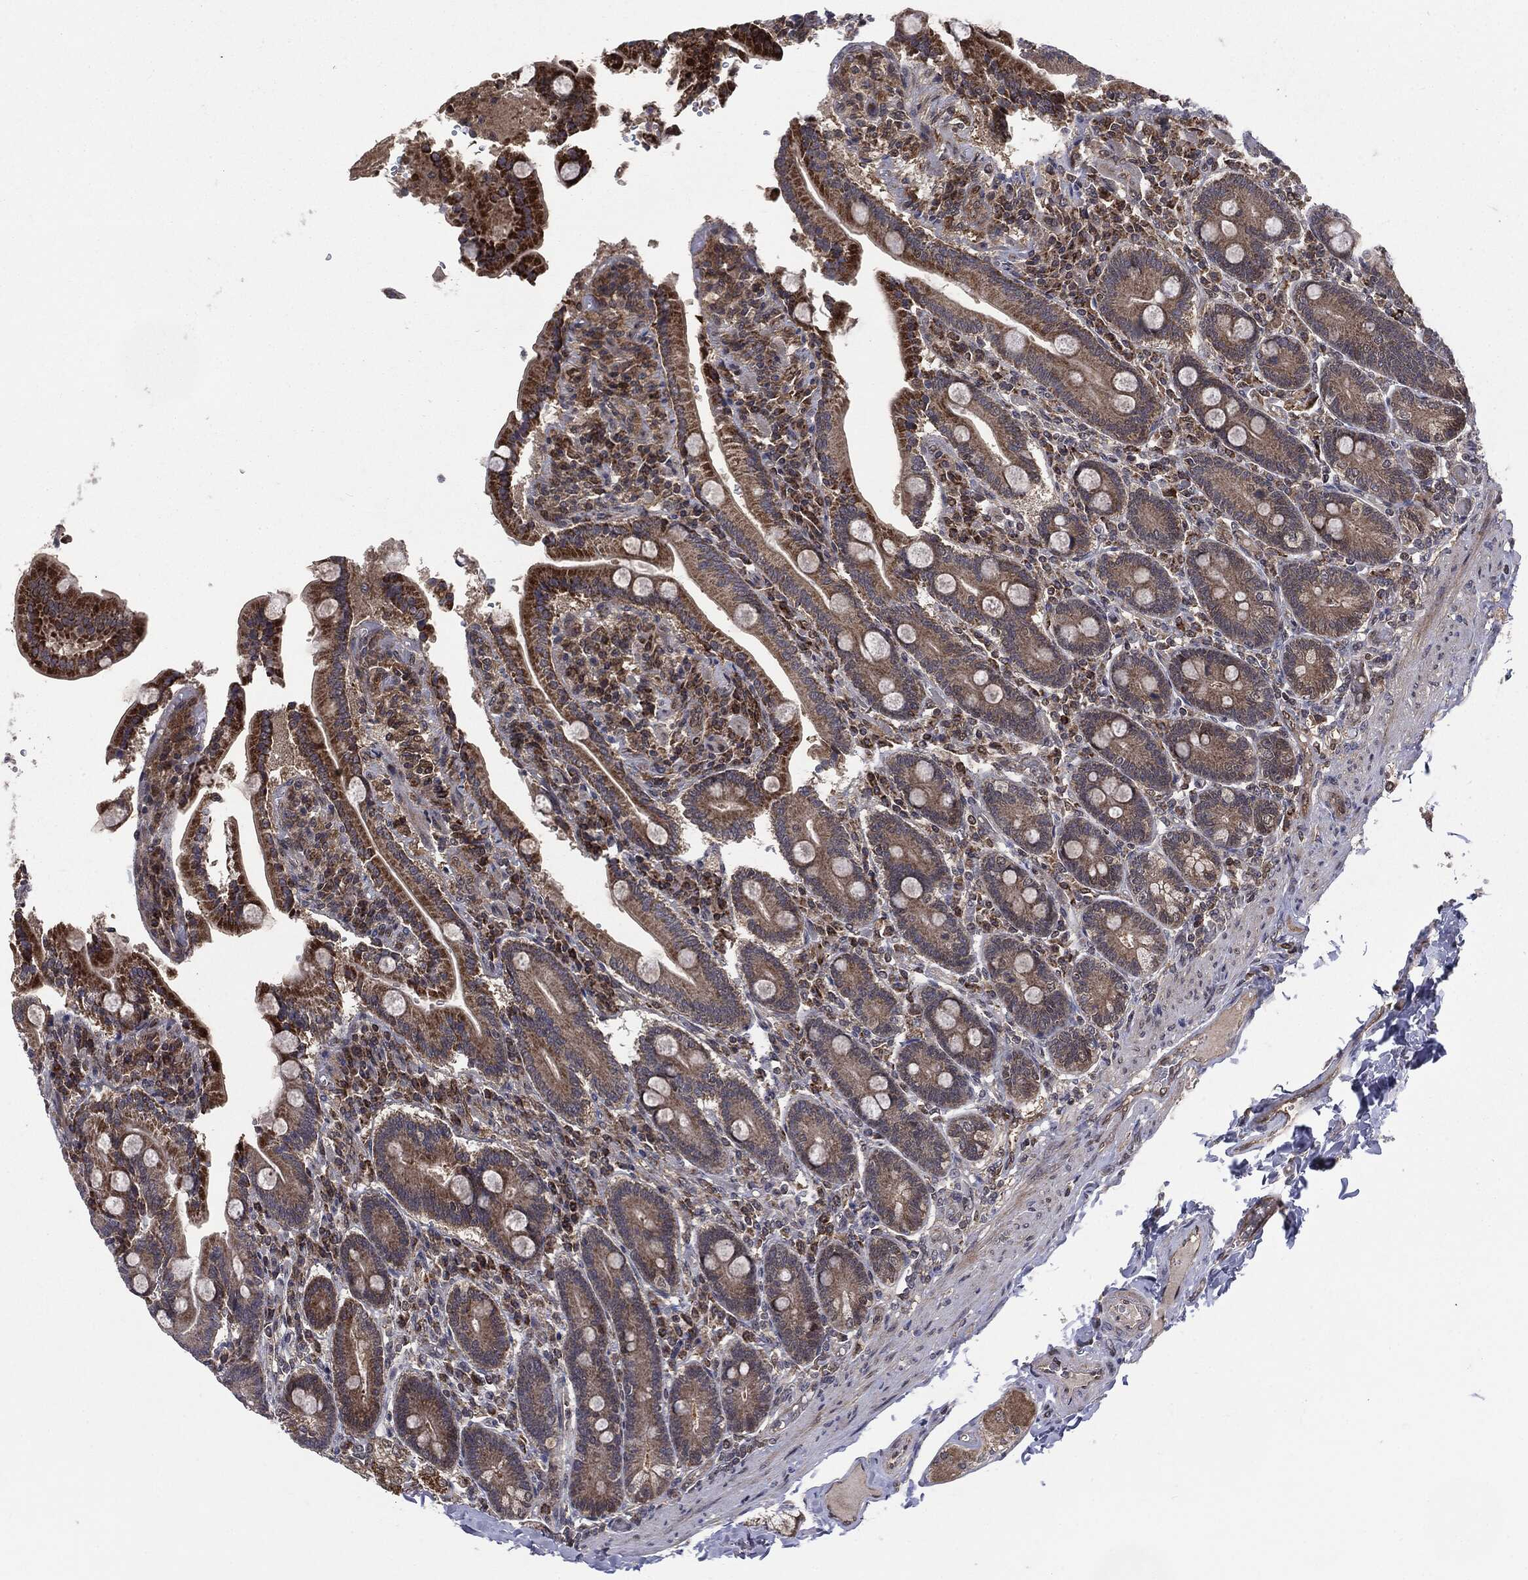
{"staining": {"intensity": "moderate", "quantity": ">75%", "location": "cytoplasmic/membranous"}, "tissue": "duodenum", "cell_type": "Glandular cells", "image_type": "normal", "snomed": [{"axis": "morphology", "description": "Normal tissue, NOS"}, {"axis": "topography", "description": "Duodenum"}], "caption": "Immunohistochemical staining of normal human duodenum demonstrates medium levels of moderate cytoplasmic/membranous expression in about >75% of glandular cells.", "gene": "PTPA", "patient": {"sex": "female", "age": 62}}